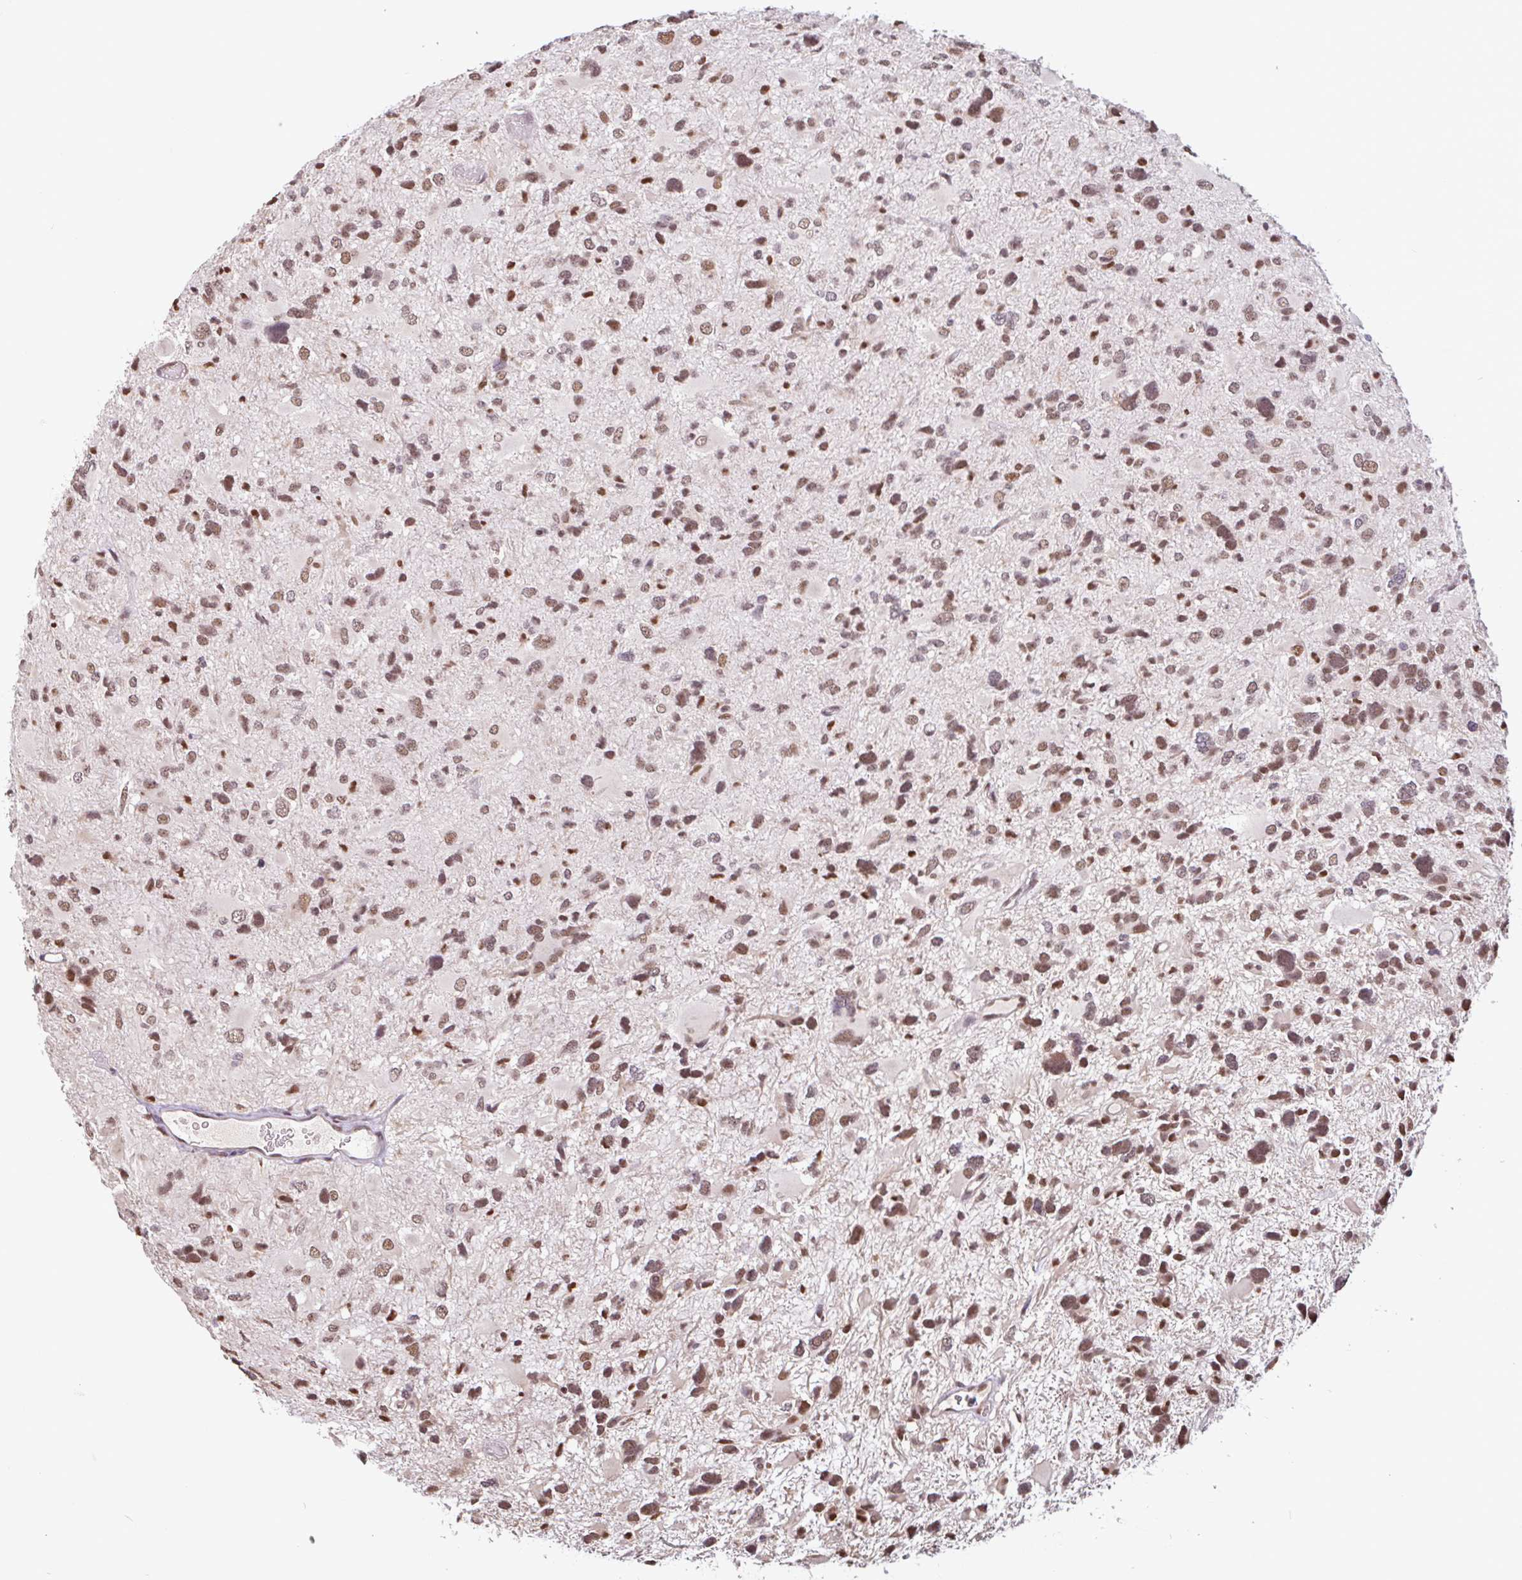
{"staining": {"intensity": "moderate", "quantity": ">75%", "location": "nuclear"}, "tissue": "glioma", "cell_type": "Tumor cells", "image_type": "cancer", "snomed": [{"axis": "morphology", "description": "Glioma, malignant, High grade"}, {"axis": "topography", "description": "Brain"}], "caption": "Protein expression analysis of high-grade glioma (malignant) displays moderate nuclear expression in approximately >75% of tumor cells.", "gene": "DR1", "patient": {"sex": "female", "age": 11}}